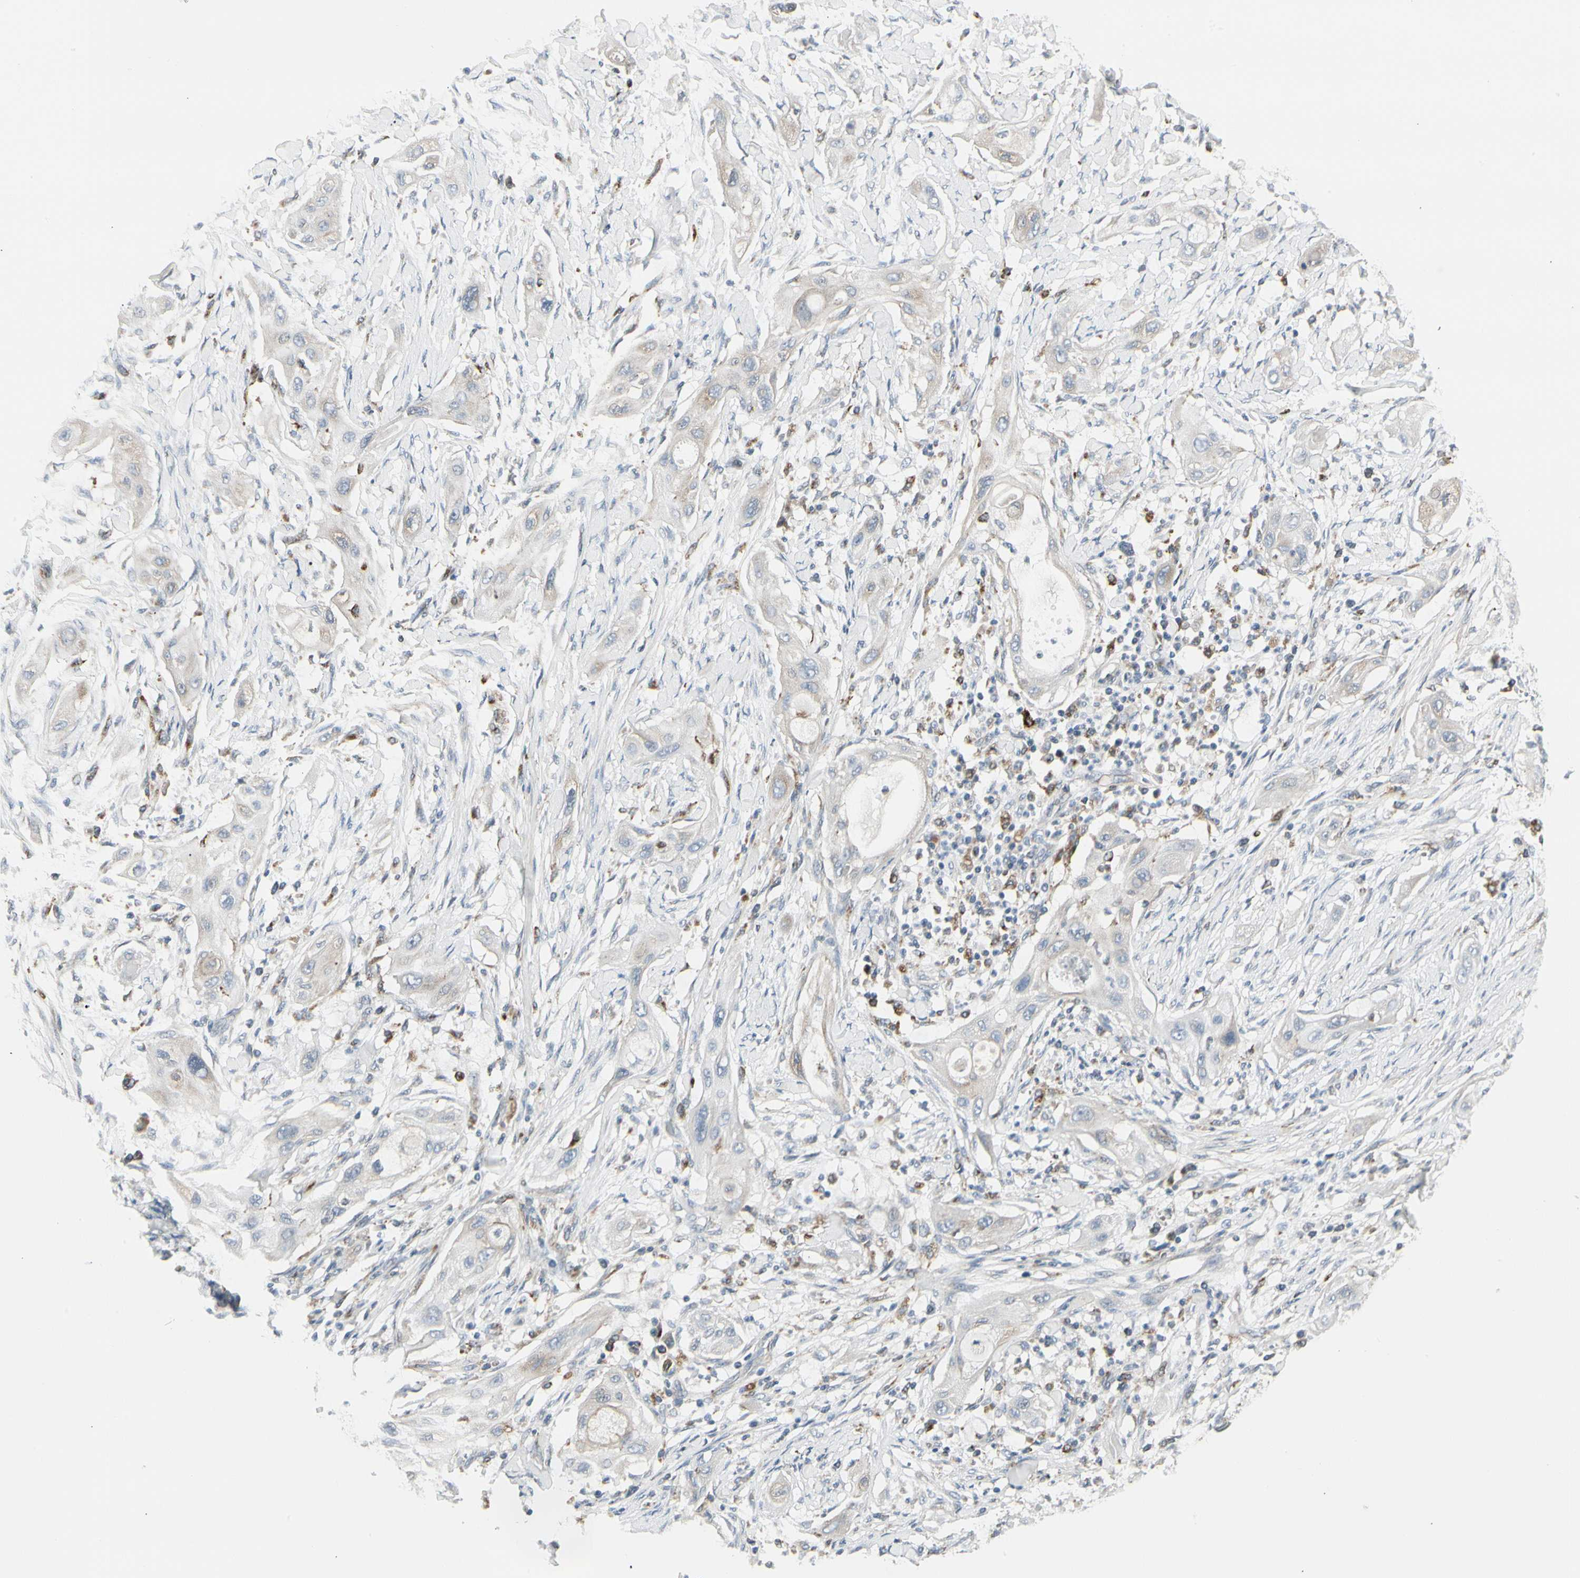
{"staining": {"intensity": "weak", "quantity": "<25%", "location": "cytoplasmic/membranous"}, "tissue": "lung cancer", "cell_type": "Tumor cells", "image_type": "cancer", "snomed": [{"axis": "morphology", "description": "Squamous cell carcinoma, NOS"}, {"axis": "topography", "description": "Lung"}], "caption": "Tumor cells show no significant protein positivity in lung cancer (squamous cell carcinoma).", "gene": "ATP6V1B2", "patient": {"sex": "female", "age": 47}}